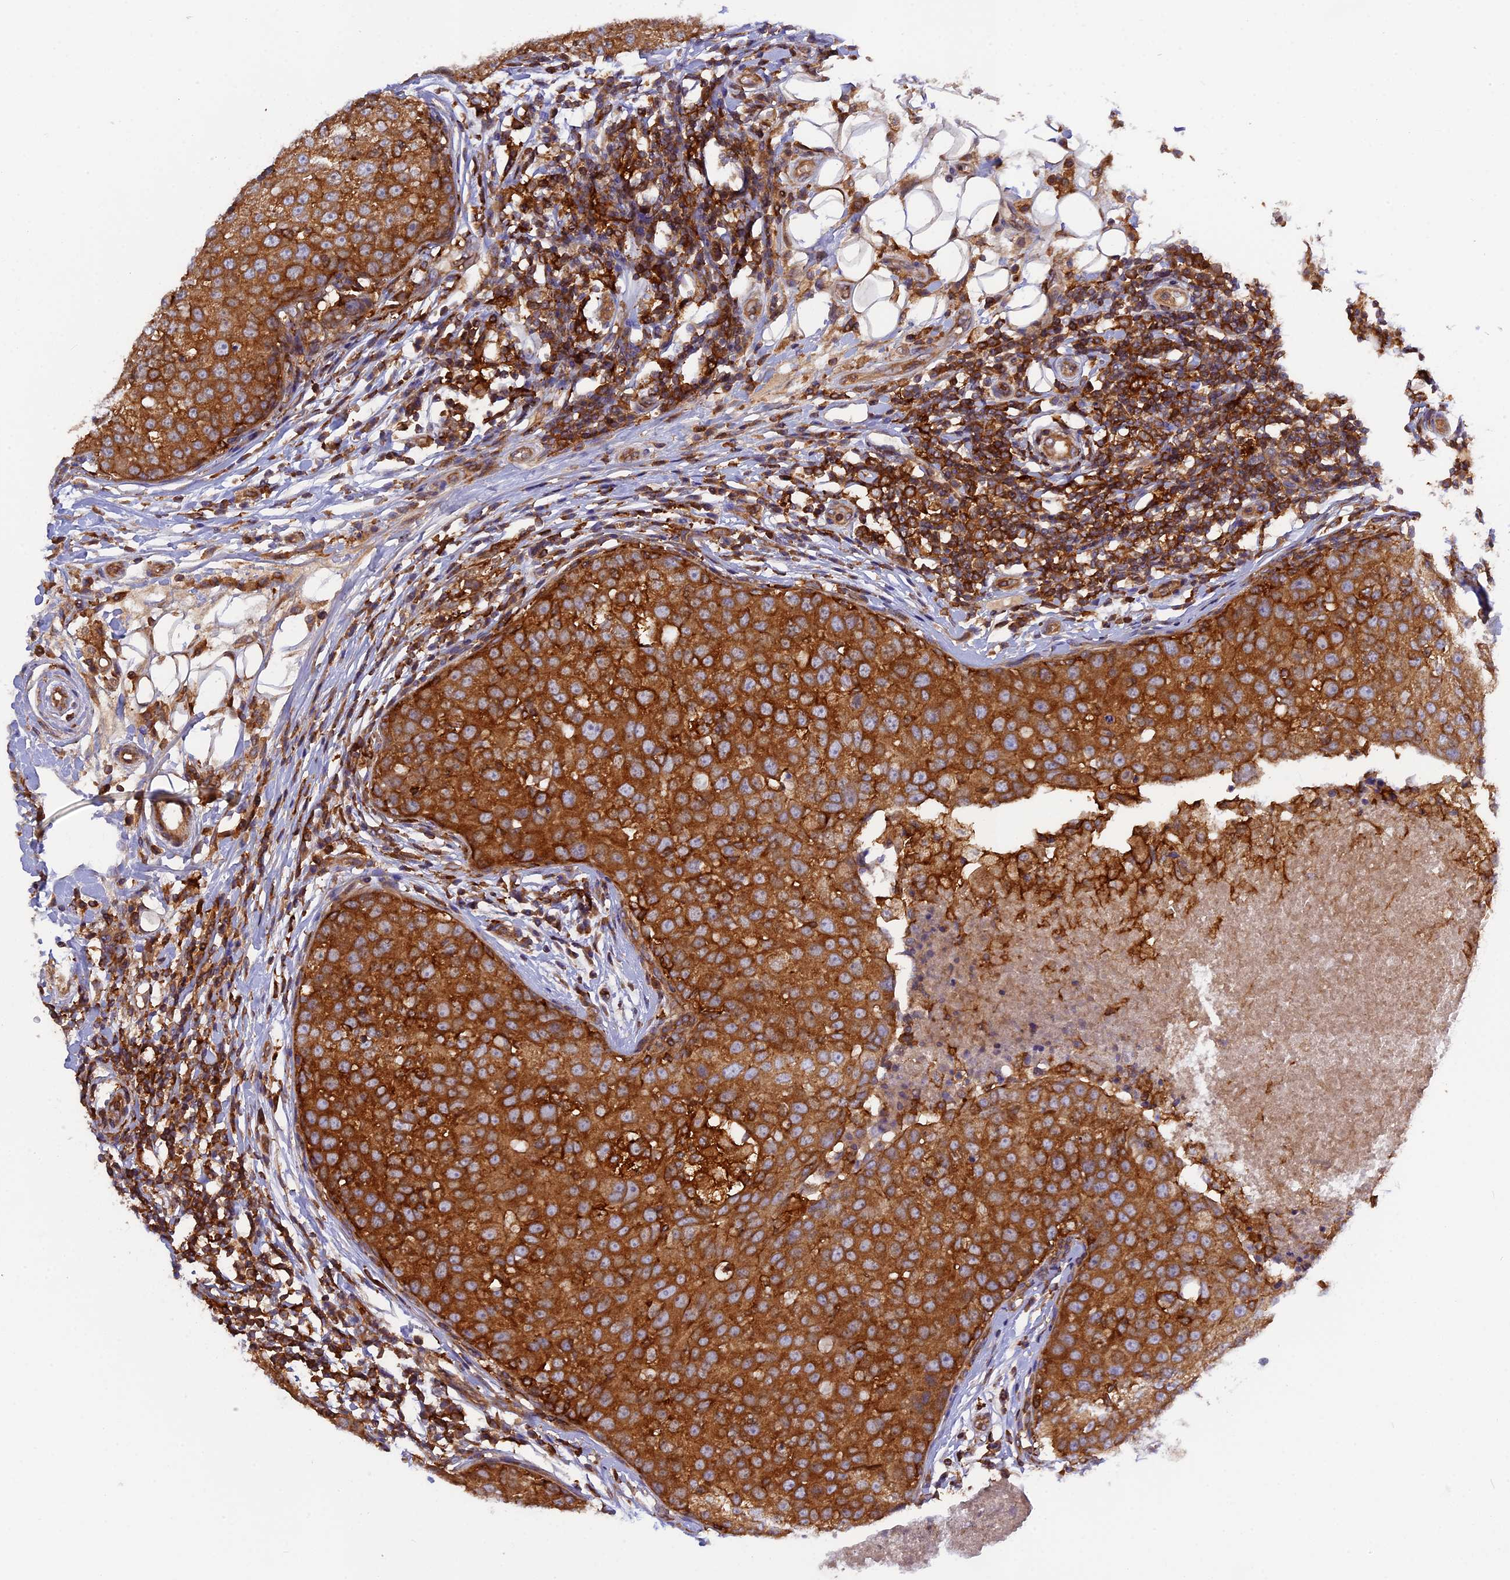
{"staining": {"intensity": "strong", "quantity": ">75%", "location": "cytoplasmic/membranous"}, "tissue": "breast cancer", "cell_type": "Tumor cells", "image_type": "cancer", "snomed": [{"axis": "morphology", "description": "Duct carcinoma"}, {"axis": "topography", "description": "Breast"}], "caption": "DAB (3,3'-diaminobenzidine) immunohistochemical staining of human infiltrating ductal carcinoma (breast) shows strong cytoplasmic/membranous protein expression in about >75% of tumor cells.", "gene": "MYO9B", "patient": {"sex": "female", "age": 27}}